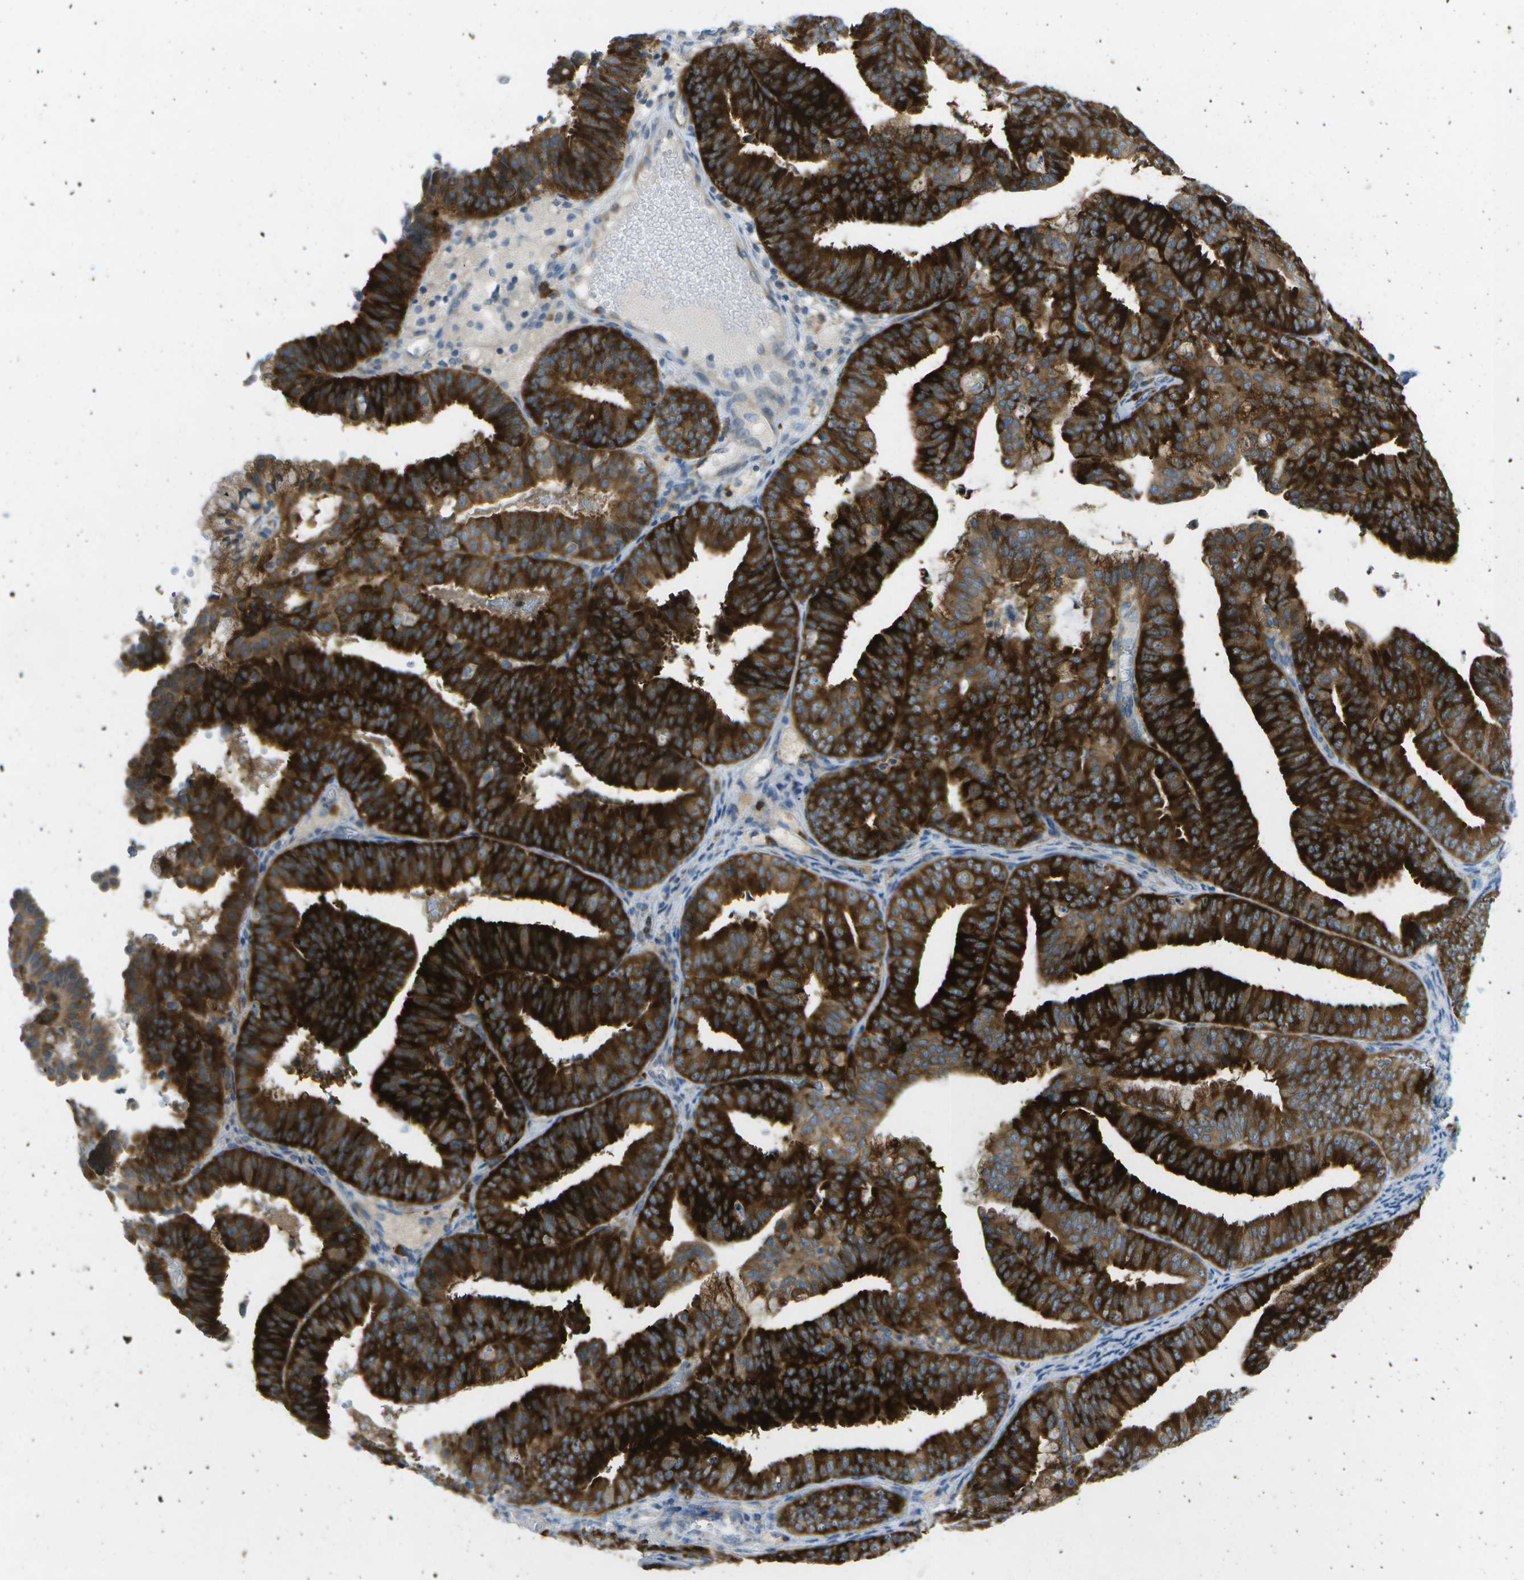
{"staining": {"intensity": "strong", "quantity": ">75%", "location": "cytoplasmic/membranous"}, "tissue": "endometrial cancer", "cell_type": "Tumor cells", "image_type": "cancer", "snomed": [{"axis": "morphology", "description": "Adenocarcinoma, NOS"}, {"axis": "topography", "description": "Endometrium"}], "caption": "Immunohistochemical staining of endometrial adenocarcinoma demonstrates high levels of strong cytoplasmic/membranous staining in approximately >75% of tumor cells. (DAB = brown stain, brightfield microscopy at high magnification).", "gene": "WNK2", "patient": {"sex": "female", "age": 63}}